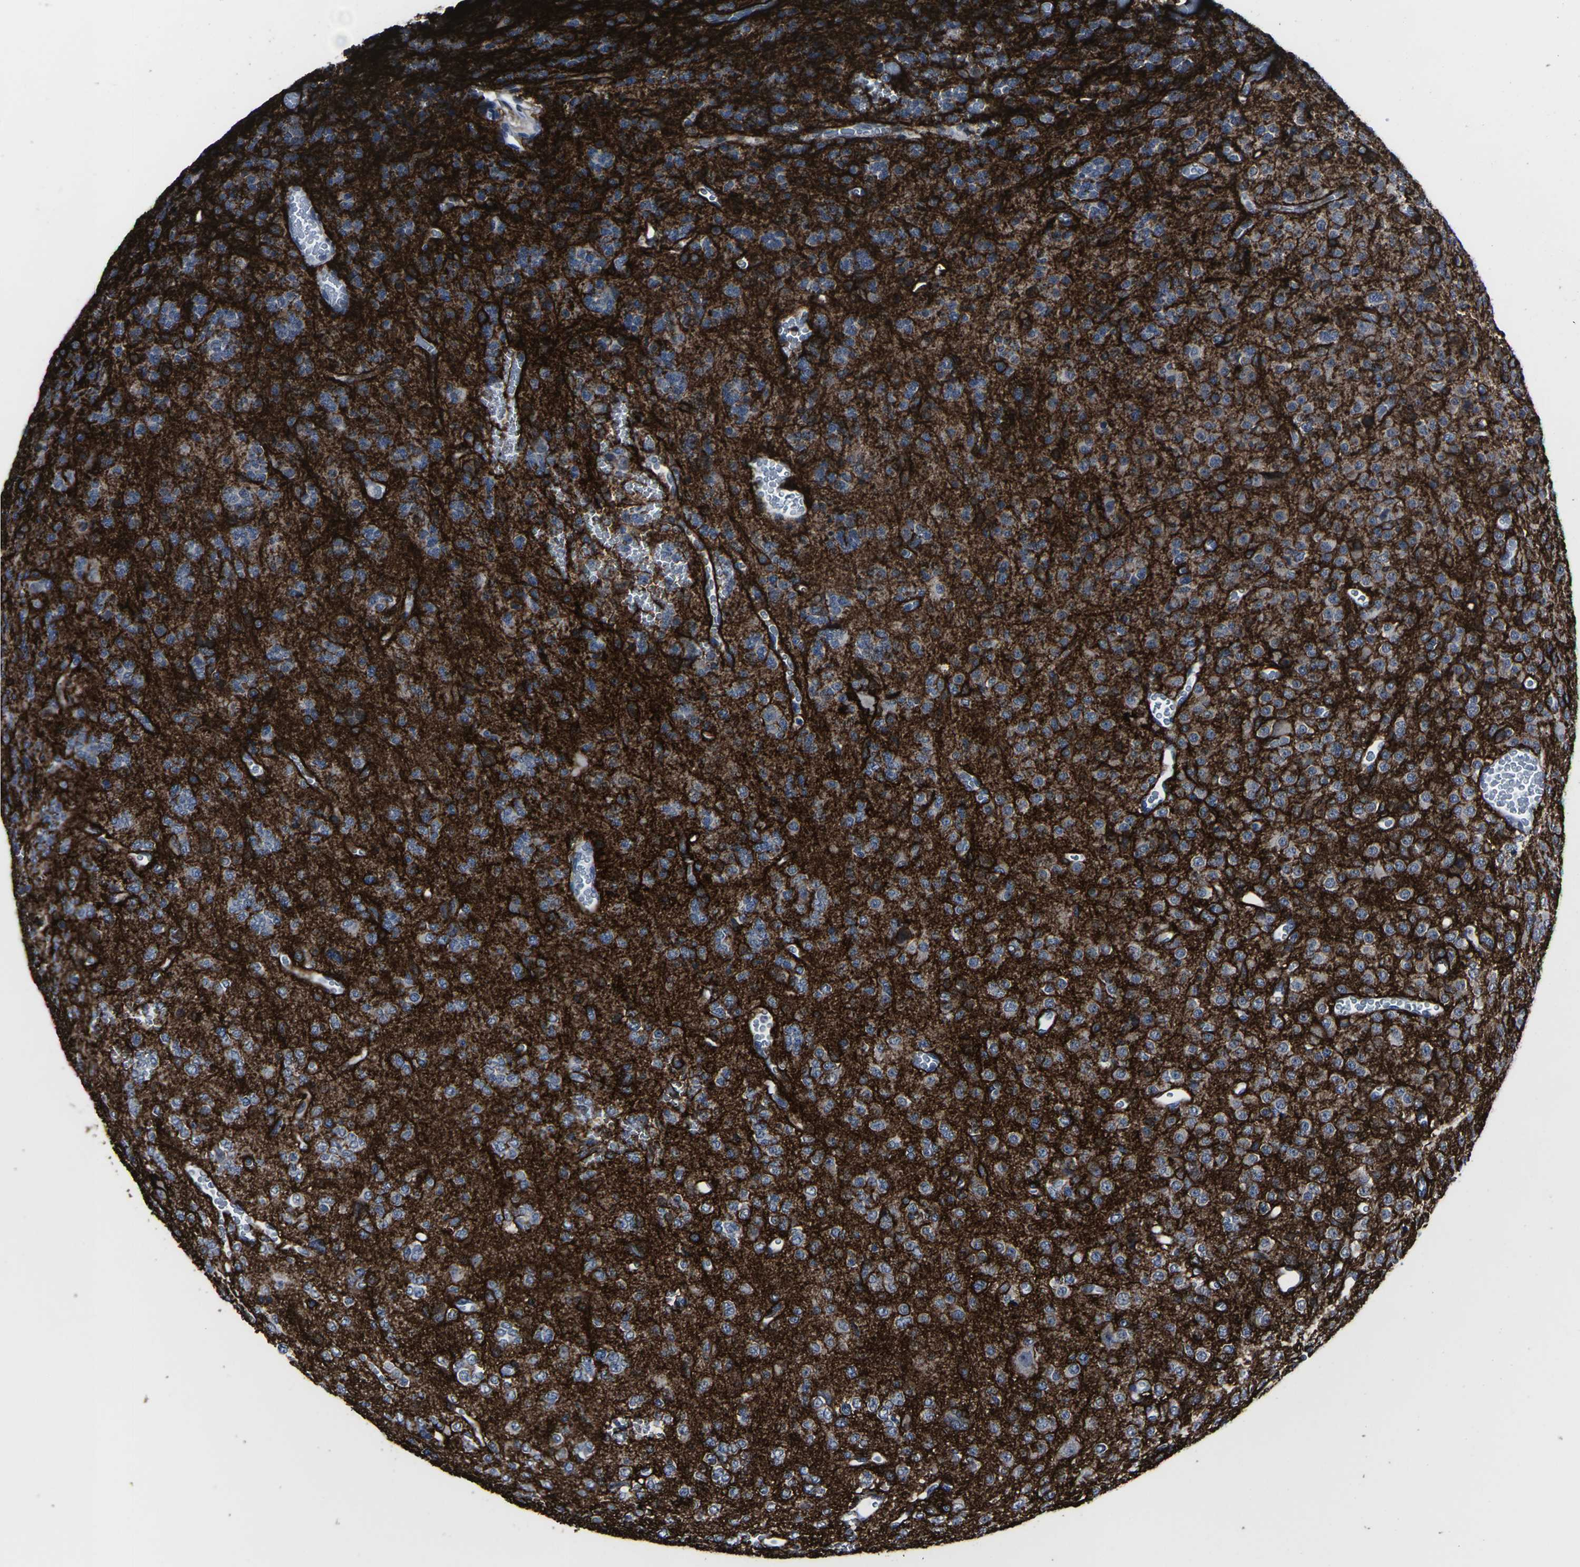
{"staining": {"intensity": "weak", "quantity": "<25%", "location": "cytoplasmic/membranous"}, "tissue": "glioma", "cell_type": "Tumor cells", "image_type": "cancer", "snomed": [{"axis": "morphology", "description": "Glioma, malignant, Low grade"}, {"axis": "topography", "description": "Brain"}], "caption": "Immunohistochemistry (IHC) of glioma shows no expression in tumor cells.", "gene": "MSANTD4", "patient": {"sex": "male", "age": 38}}